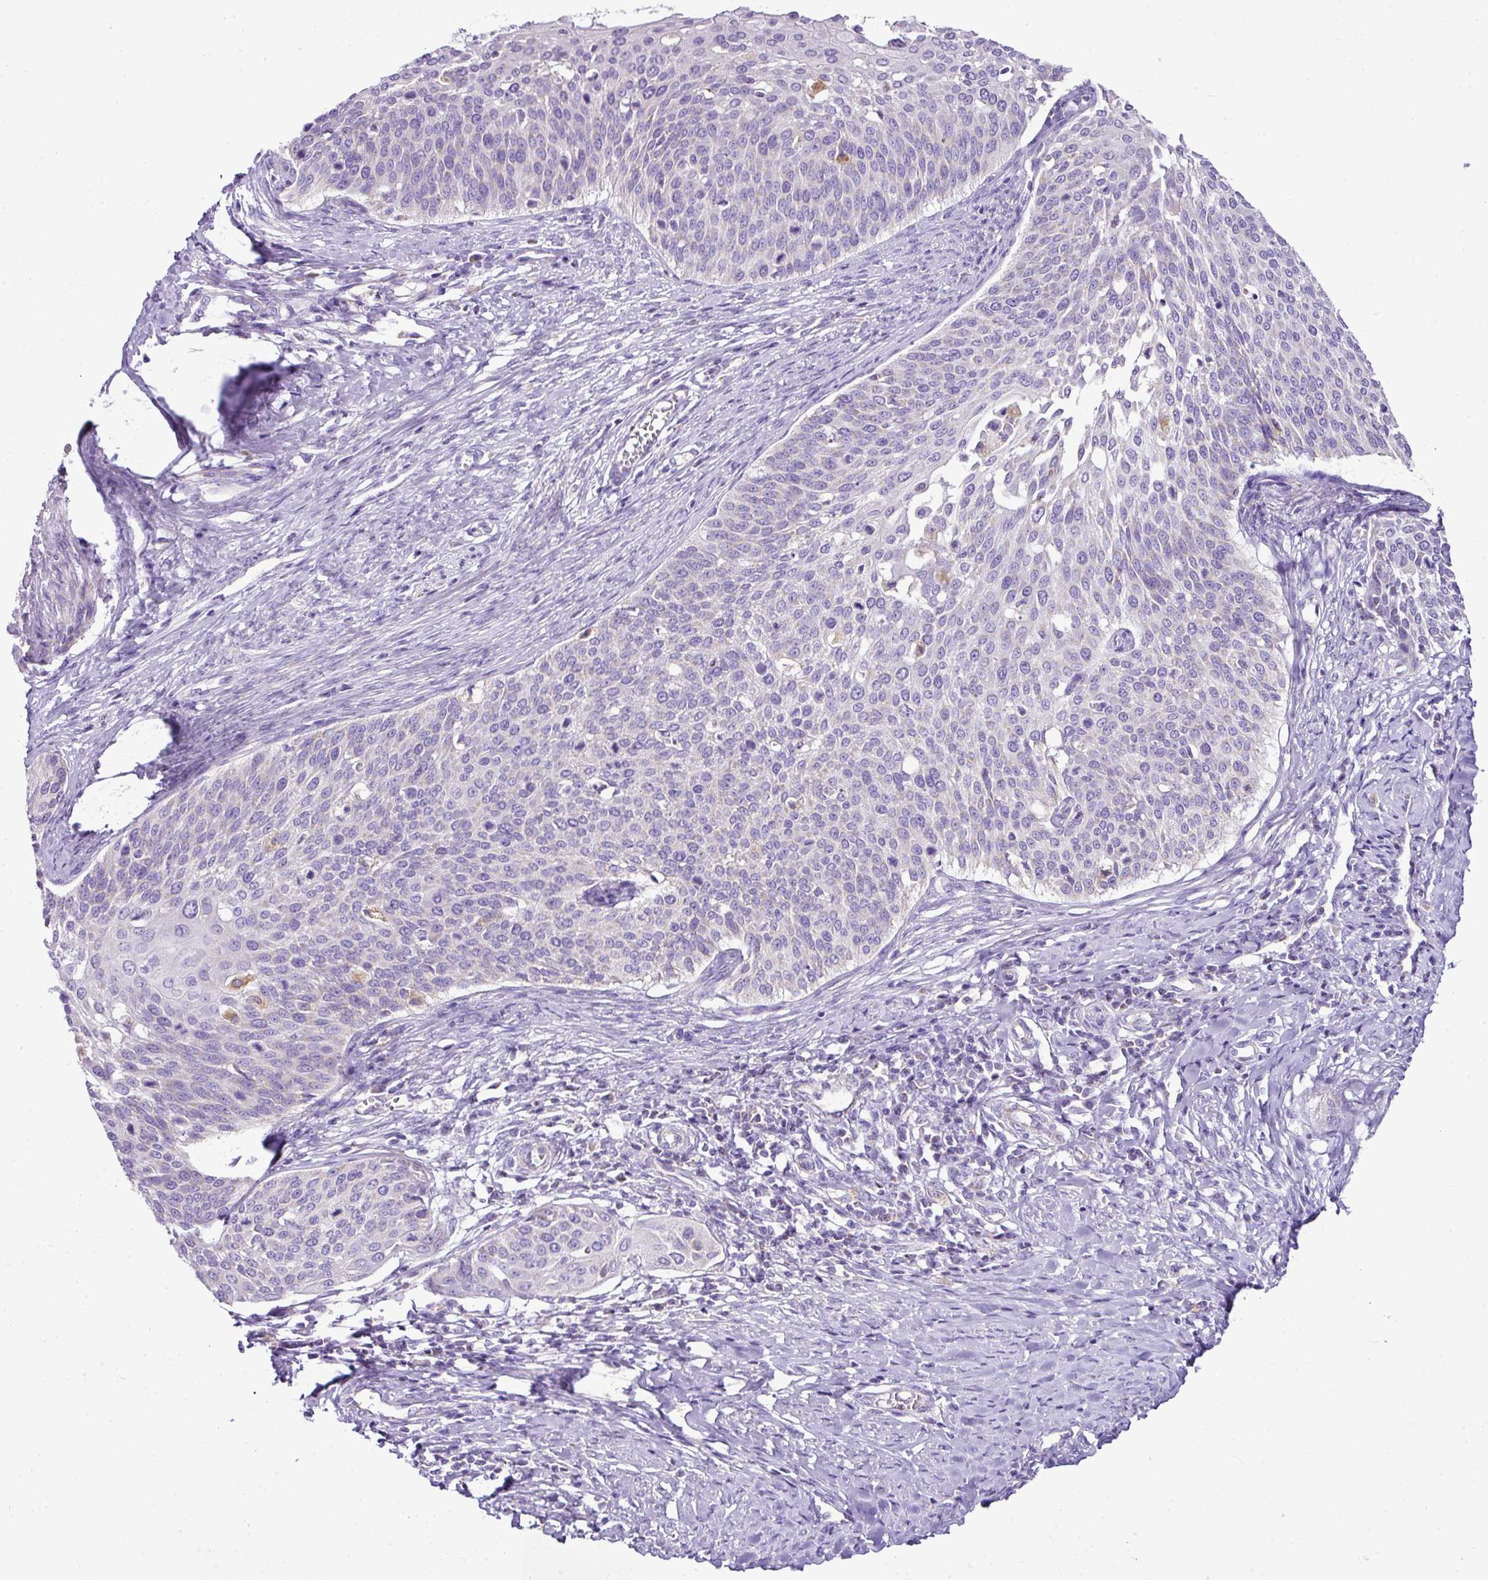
{"staining": {"intensity": "negative", "quantity": "none", "location": "none"}, "tissue": "cervical cancer", "cell_type": "Tumor cells", "image_type": "cancer", "snomed": [{"axis": "morphology", "description": "Squamous cell carcinoma, NOS"}, {"axis": "topography", "description": "Cervix"}], "caption": "Human cervical cancer stained for a protein using IHC displays no positivity in tumor cells.", "gene": "PGAP4", "patient": {"sex": "female", "age": 44}}